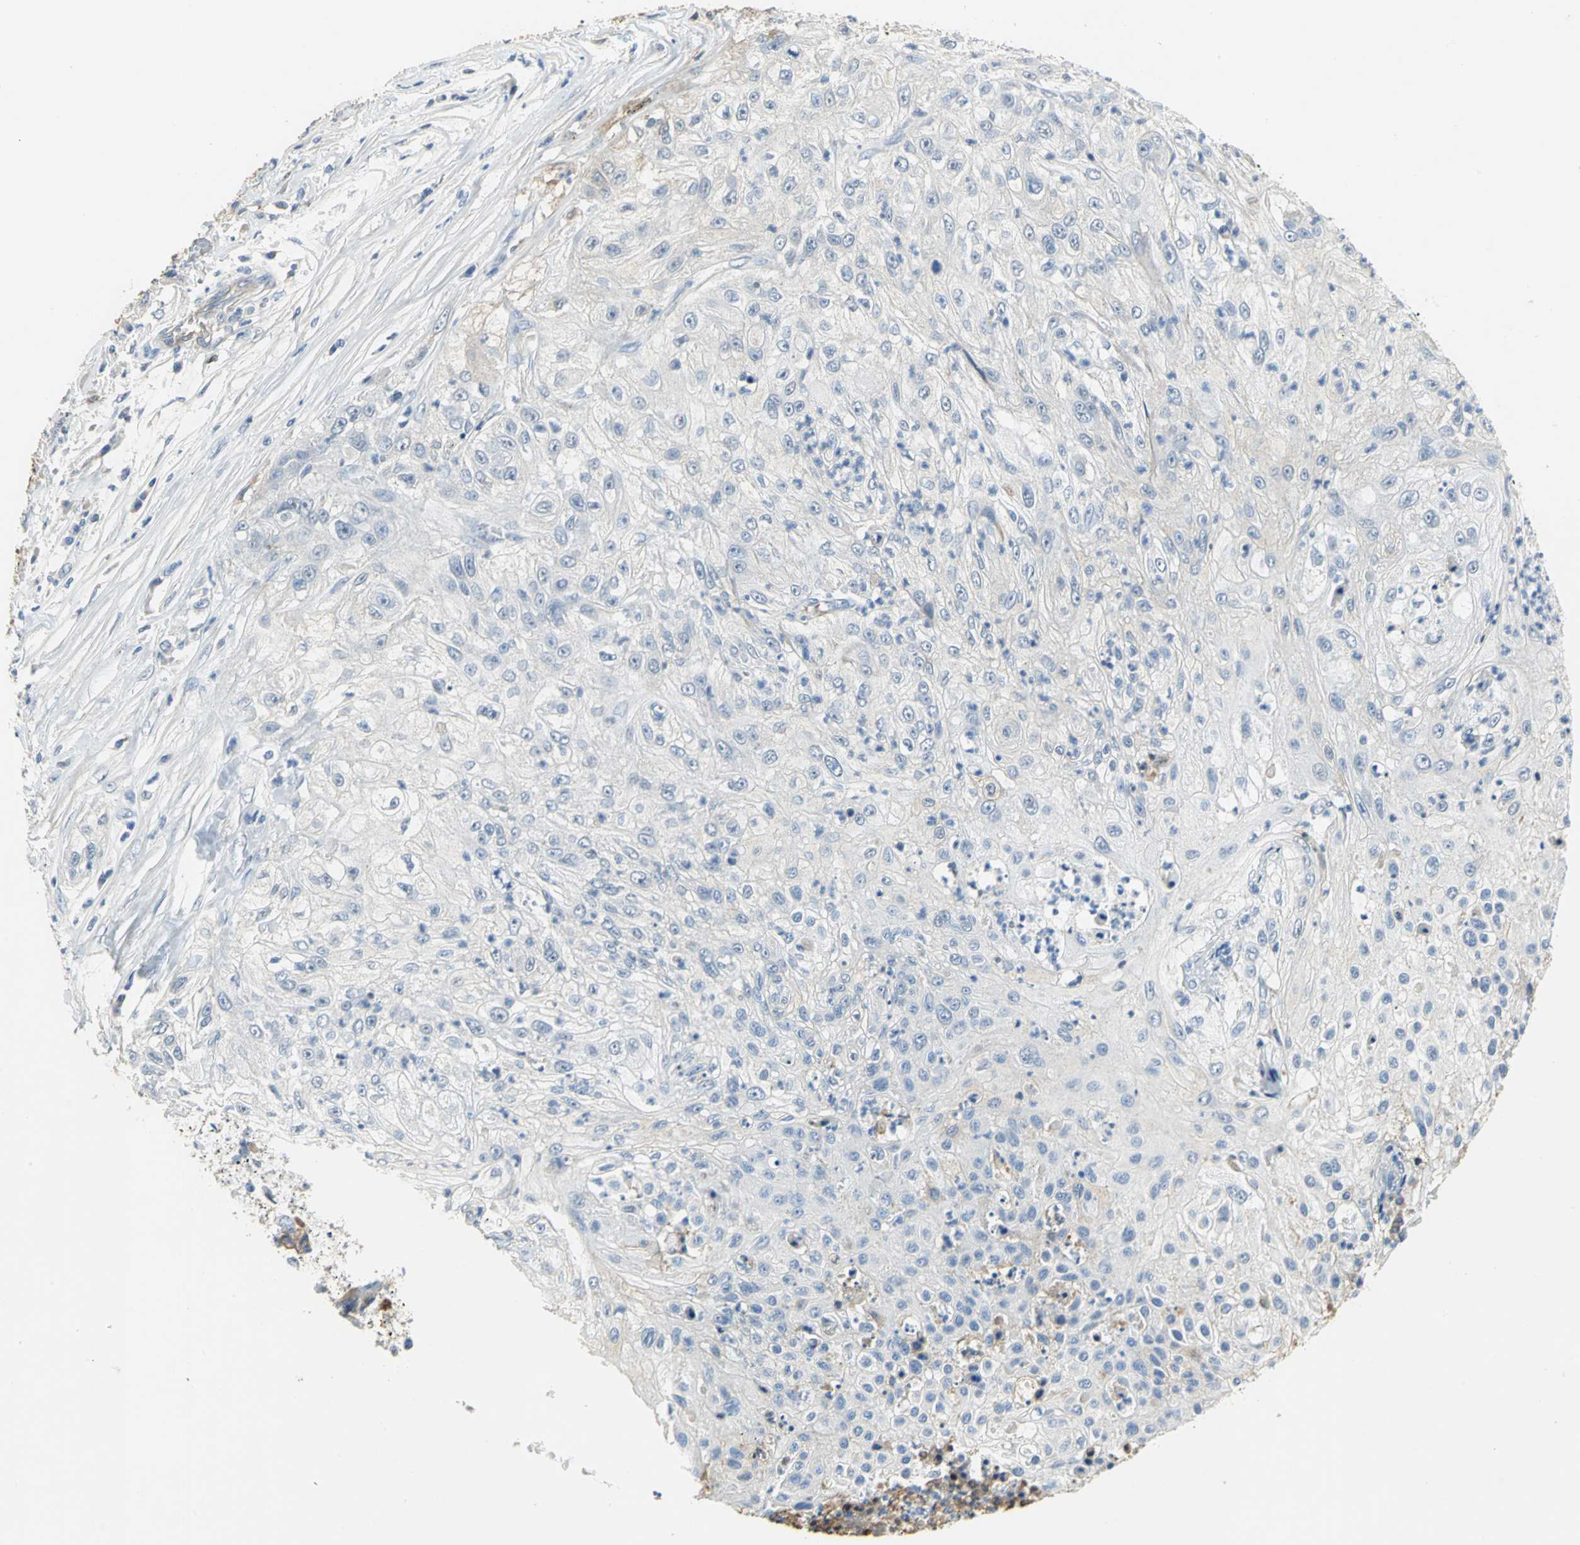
{"staining": {"intensity": "negative", "quantity": "none", "location": "none"}, "tissue": "lung cancer", "cell_type": "Tumor cells", "image_type": "cancer", "snomed": [{"axis": "morphology", "description": "Inflammation, NOS"}, {"axis": "morphology", "description": "Squamous cell carcinoma, NOS"}, {"axis": "topography", "description": "Lymph node"}, {"axis": "topography", "description": "Soft tissue"}, {"axis": "topography", "description": "Lung"}], "caption": "Image shows no significant protein staining in tumor cells of lung cancer (squamous cell carcinoma).", "gene": "GYG2", "patient": {"sex": "male", "age": 66}}